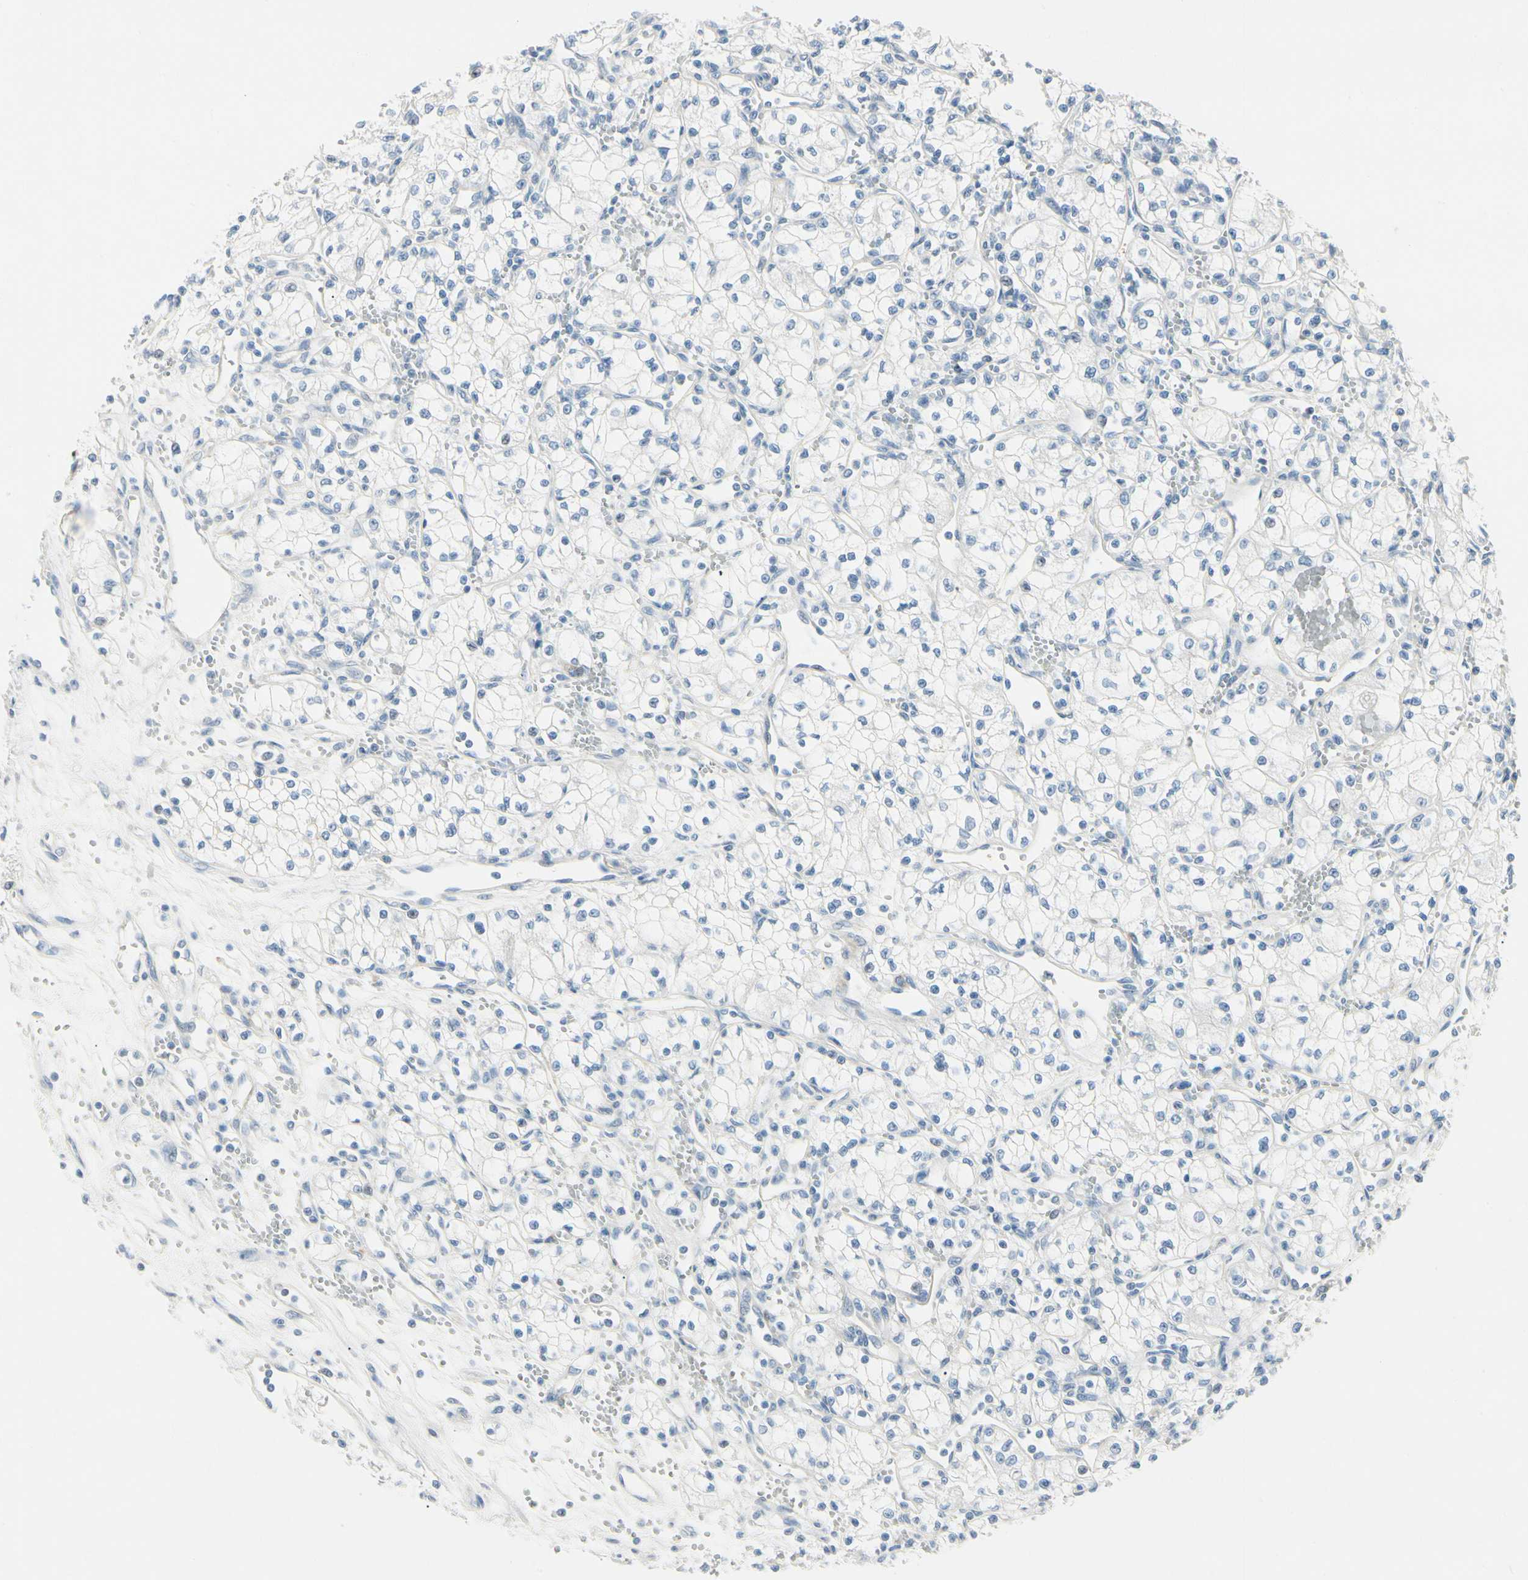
{"staining": {"intensity": "negative", "quantity": "none", "location": "none"}, "tissue": "renal cancer", "cell_type": "Tumor cells", "image_type": "cancer", "snomed": [{"axis": "morphology", "description": "Normal tissue, NOS"}, {"axis": "morphology", "description": "Adenocarcinoma, NOS"}, {"axis": "topography", "description": "Kidney"}], "caption": "This is an immunohistochemistry histopathology image of human adenocarcinoma (renal). There is no positivity in tumor cells.", "gene": "AMPH", "patient": {"sex": "male", "age": 59}}